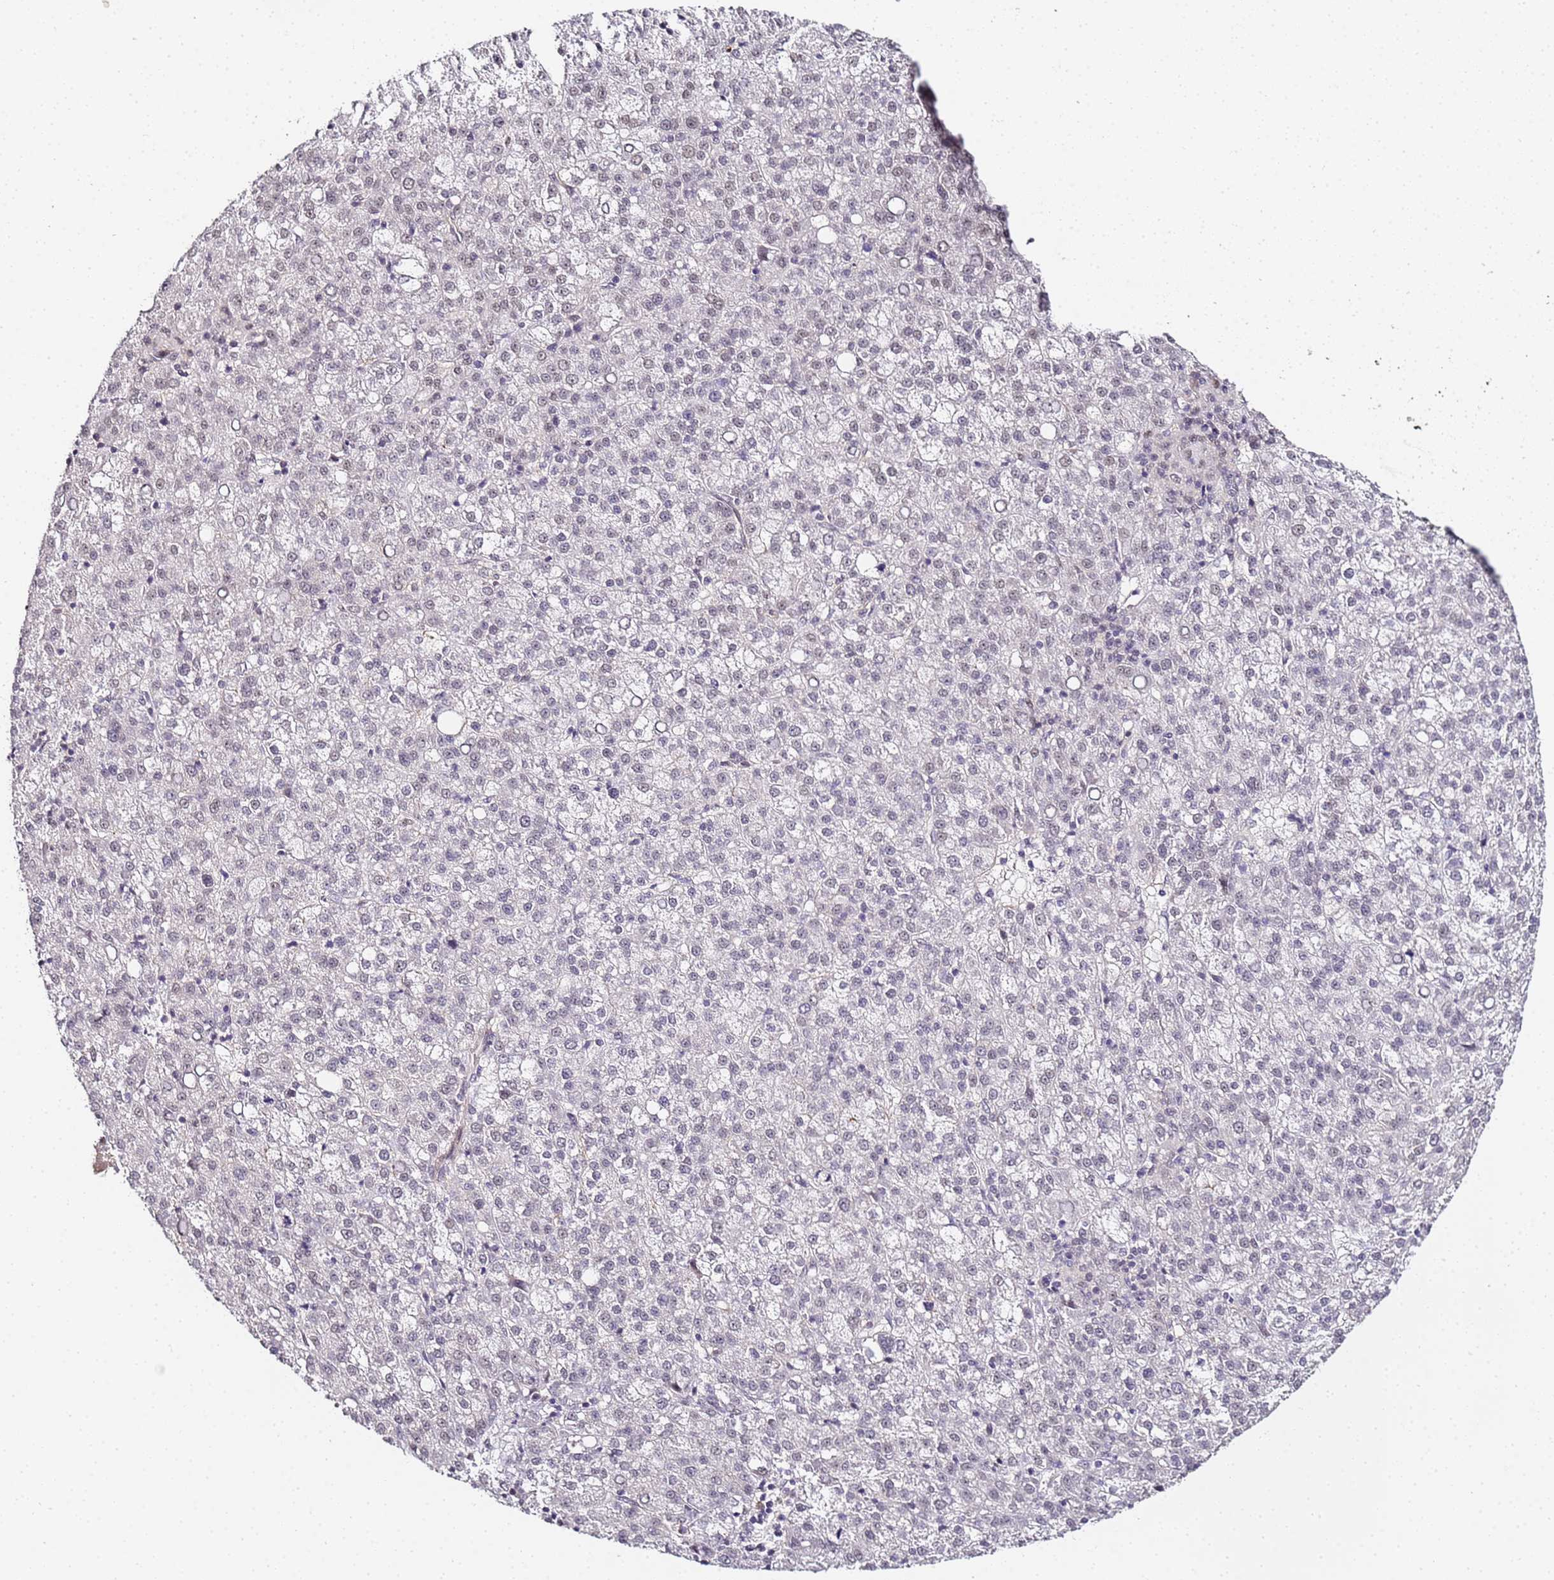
{"staining": {"intensity": "weak", "quantity": "25%-75%", "location": "nuclear"}, "tissue": "liver cancer", "cell_type": "Tumor cells", "image_type": "cancer", "snomed": [{"axis": "morphology", "description": "Carcinoma, Hepatocellular, NOS"}, {"axis": "topography", "description": "Liver"}], "caption": "This image shows immunohistochemistry (IHC) staining of liver hepatocellular carcinoma, with low weak nuclear positivity in about 25%-75% of tumor cells.", "gene": "LSM3", "patient": {"sex": "female", "age": 58}}